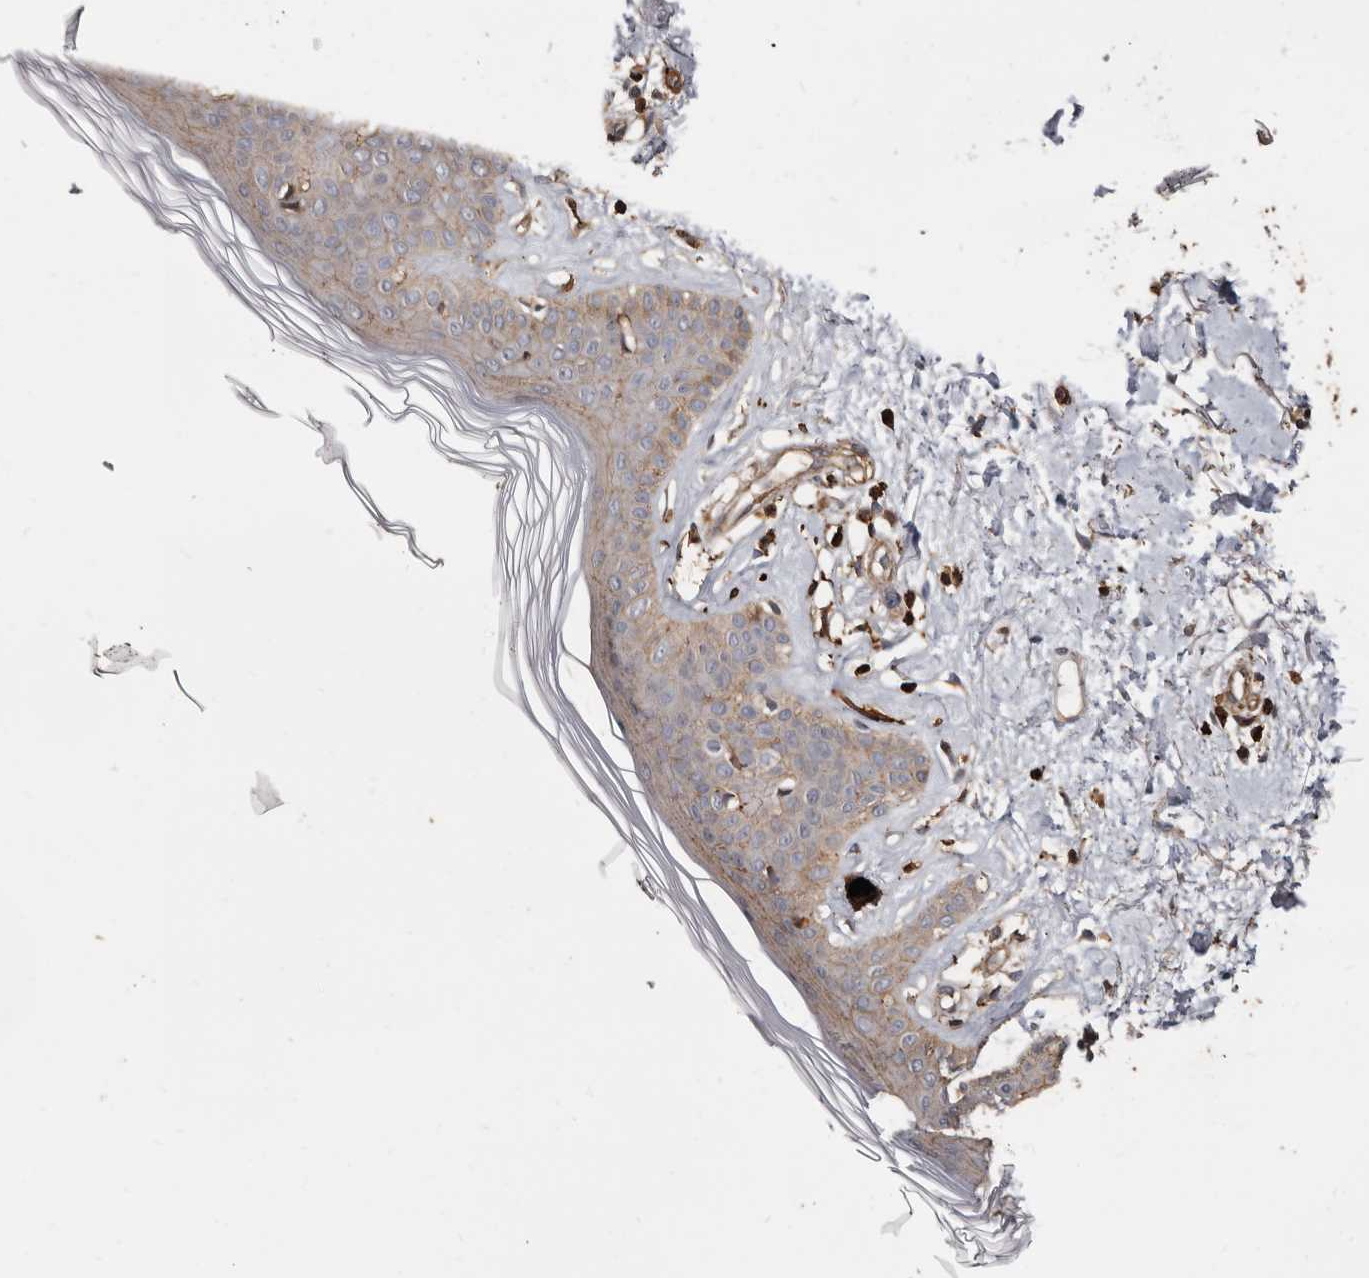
{"staining": {"intensity": "moderate", "quantity": "25%-75%", "location": "cytoplasmic/membranous"}, "tissue": "skin", "cell_type": "Fibroblasts", "image_type": "normal", "snomed": [{"axis": "morphology", "description": "Normal tissue, NOS"}, {"axis": "topography", "description": "Skin"}], "caption": "Protein expression analysis of normal human skin reveals moderate cytoplasmic/membranous staining in approximately 25%-75% of fibroblasts.", "gene": "GSK3A", "patient": {"sex": "female", "age": 64}}